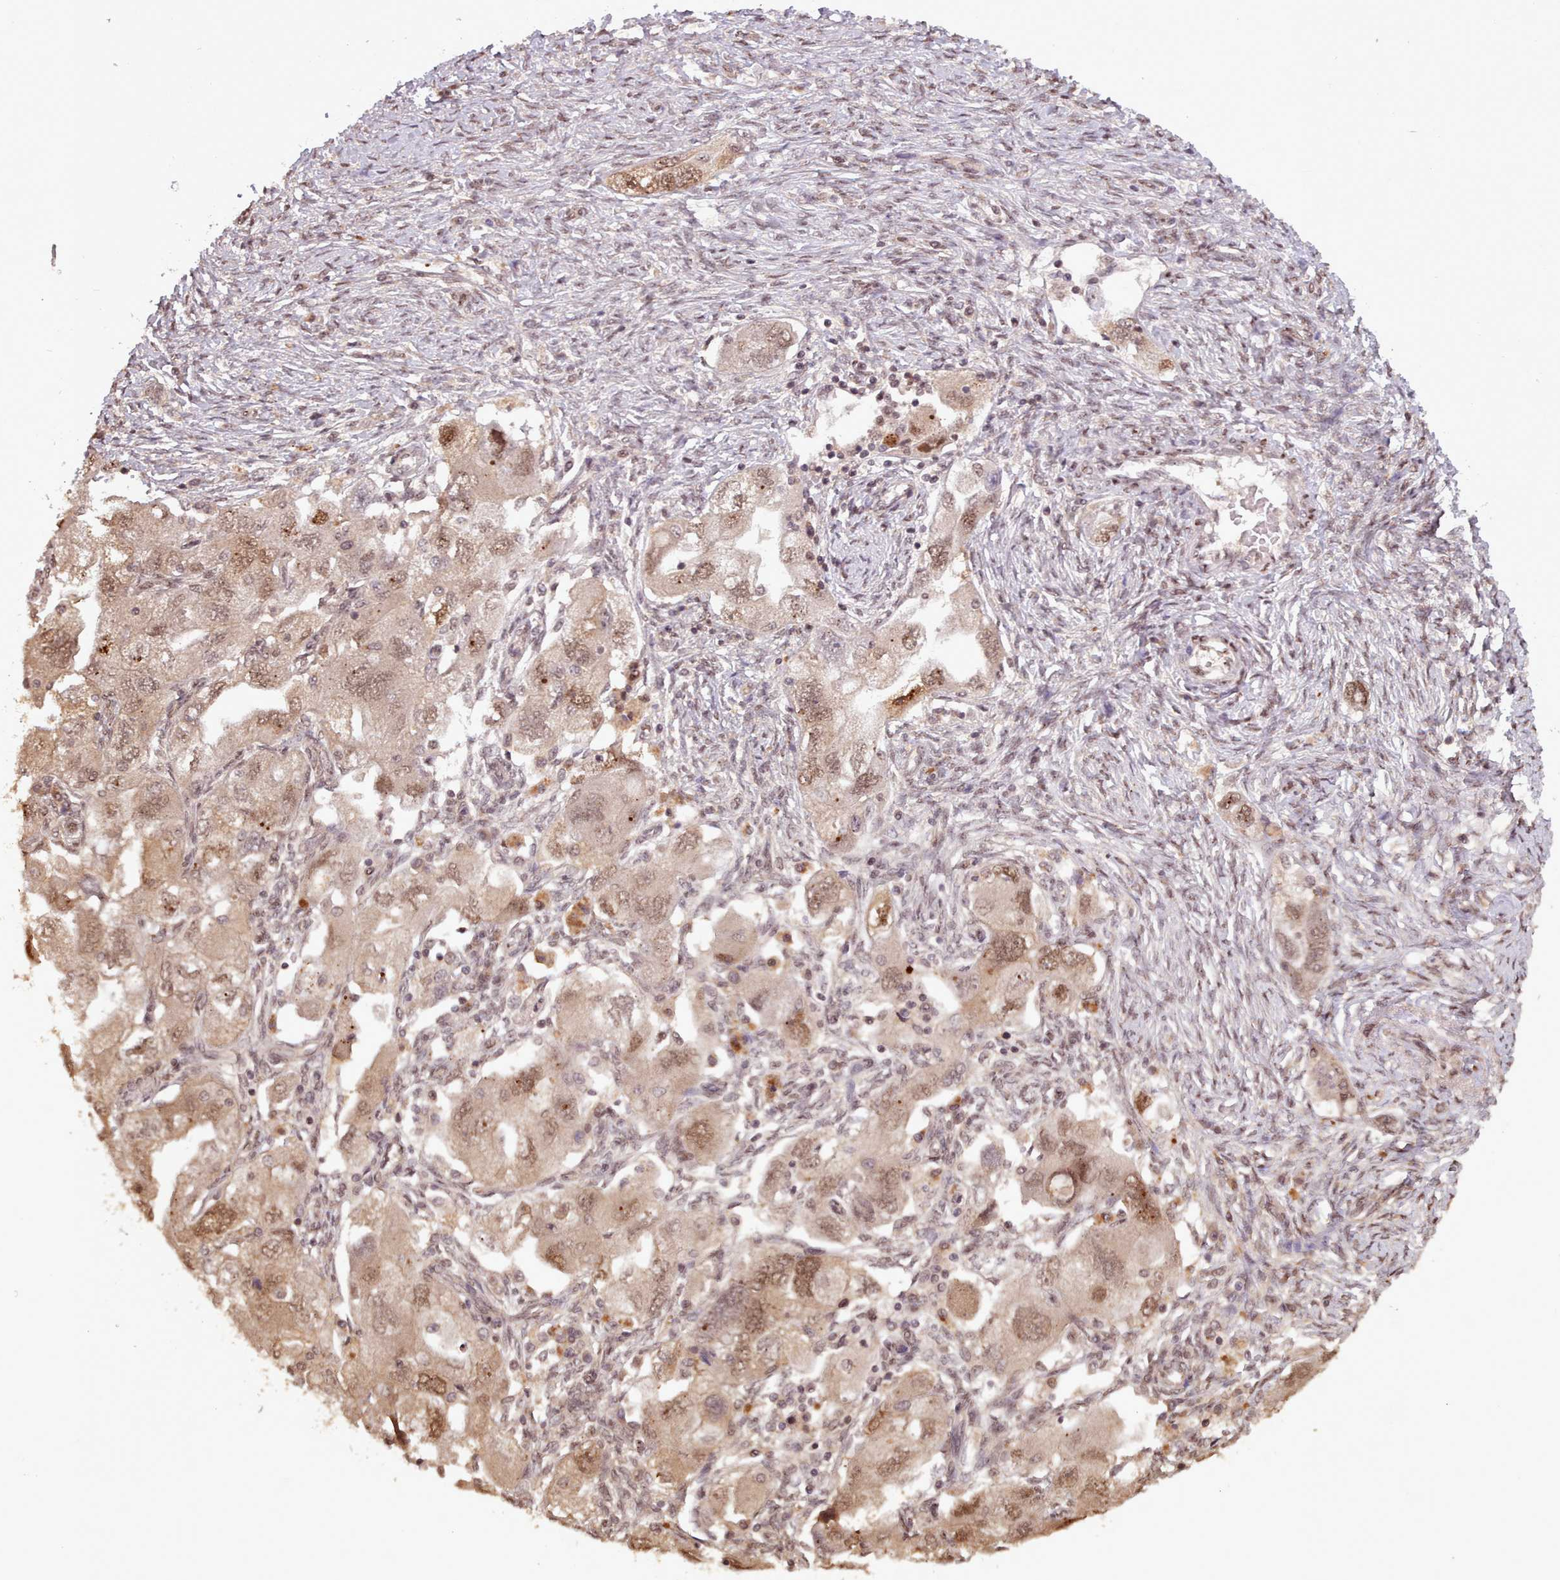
{"staining": {"intensity": "moderate", "quantity": ">75%", "location": "cytoplasmic/membranous,nuclear"}, "tissue": "ovarian cancer", "cell_type": "Tumor cells", "image_type": "cancer", "snomed": [{"axis": "morphology", "description": "Carcinoma, NOS"}, {"axis": "morphology", "description": "Cystadenocarcinoma, serous, NOS"}, {"axis": "topography", "description": "Ovary"}], "caption": "High-power microscopy captured an IHC photomicrograph of ovarian serous cystadenocarcinoma, revealing moderate cytoplasmic/membranous and nuclear positivity in approximately >75% of tumor cells.", "gene": "RPS27A", "patient": {"sex": "female", "age": 69}}